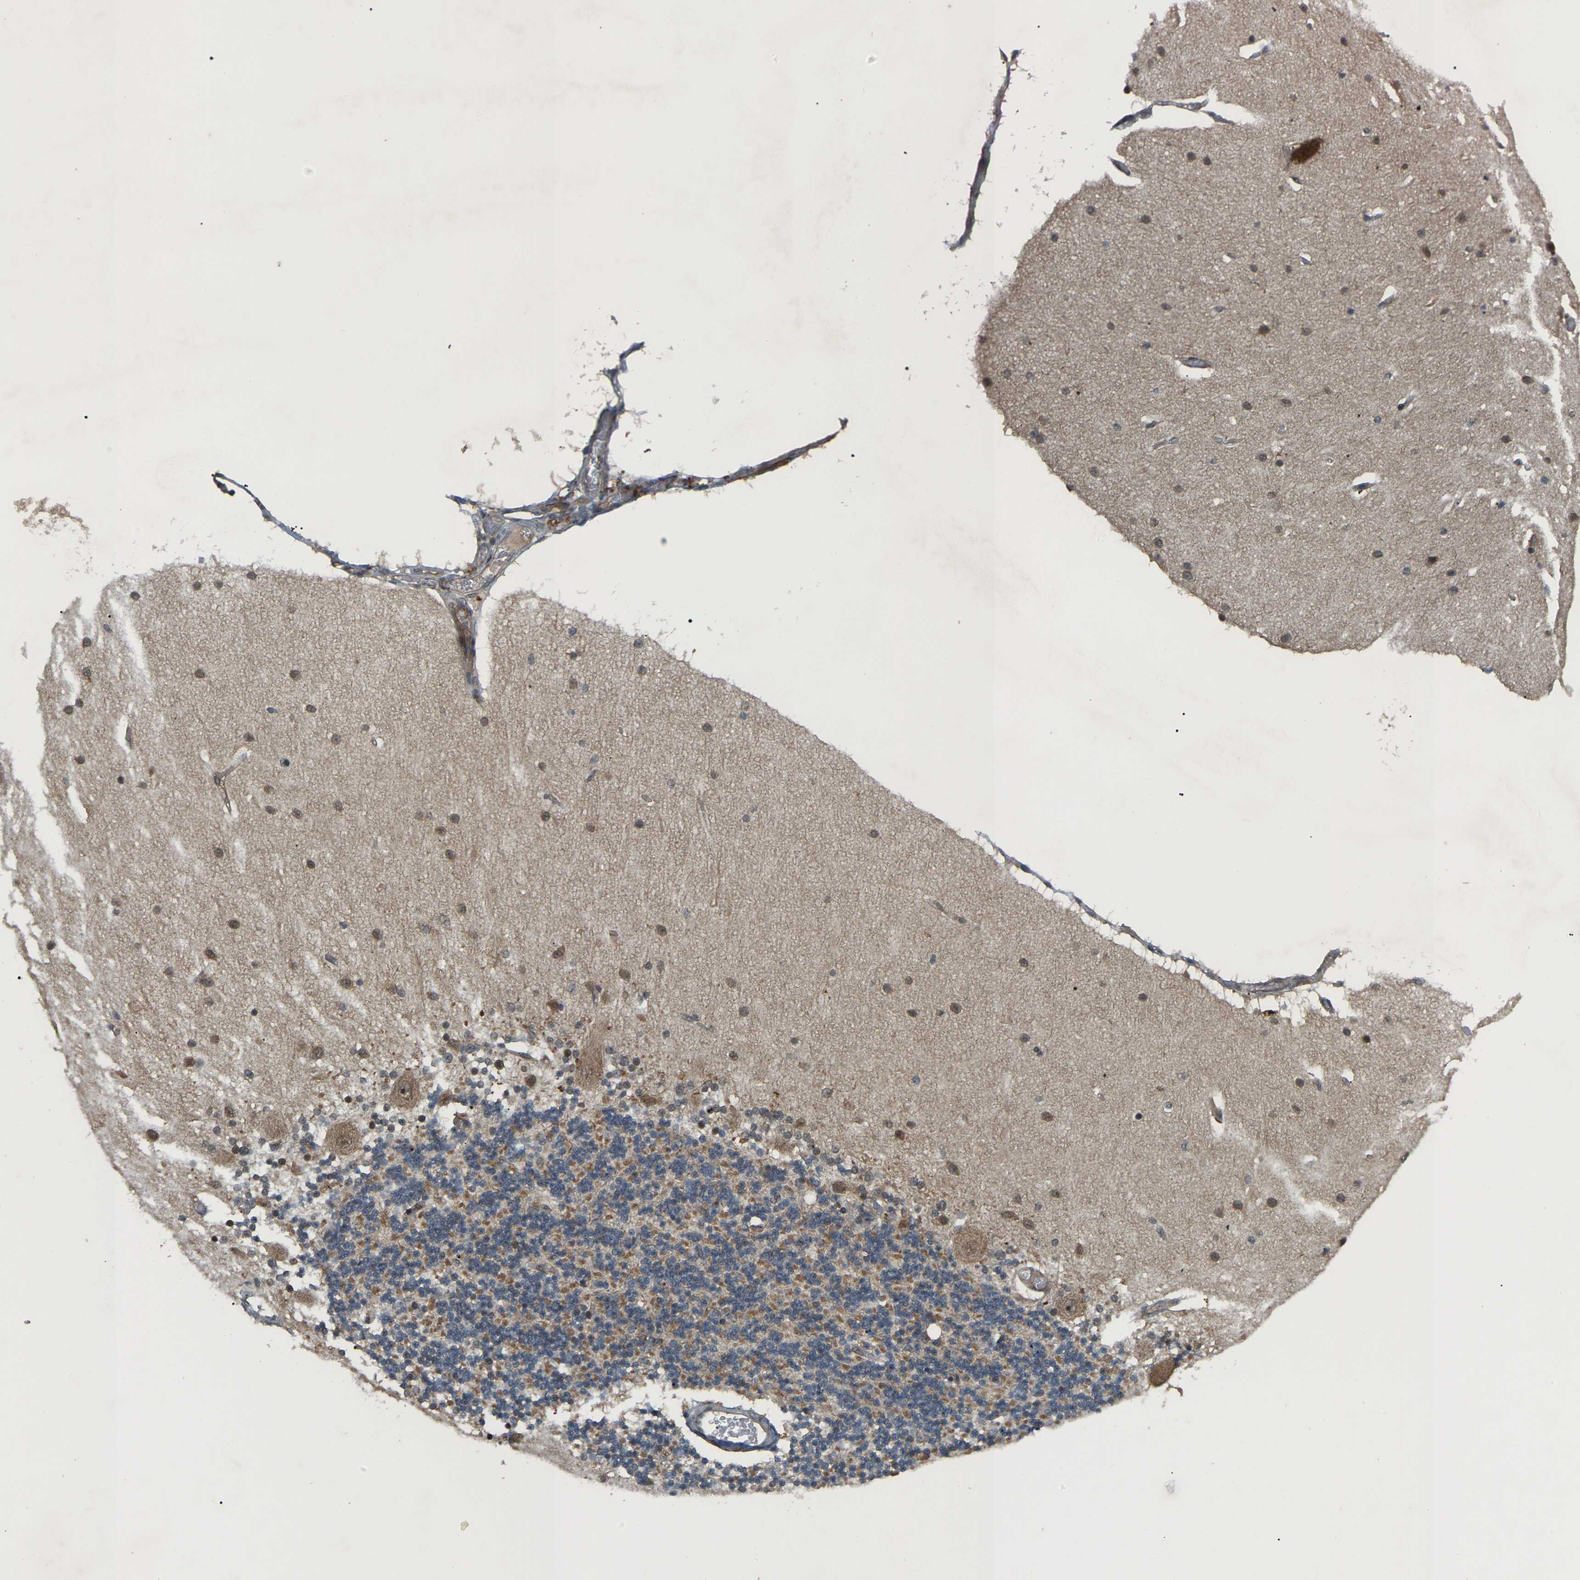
{"staining": {"intensity": "moderate", "quantity": "25%-75%", "location": "cytoplasmic/membranous"}, "tissue": "cerebellum", "cell_type": "Cells in granular layer", "image_type": "normal", "snomed": [{"axis": "morphology", "description": "Normal tissue, NOS"}, {"axis": "topography", "description": "Cerebellum"}], "caption": "Moderate cytoplasmic/membranous expression for a protein is identified in about 25%-75% of cells in granular layer of unremarkable cerebellum using immunohistochemistry.", "gene": "CROT", "patient": {"sex": "female", "age": 54}}